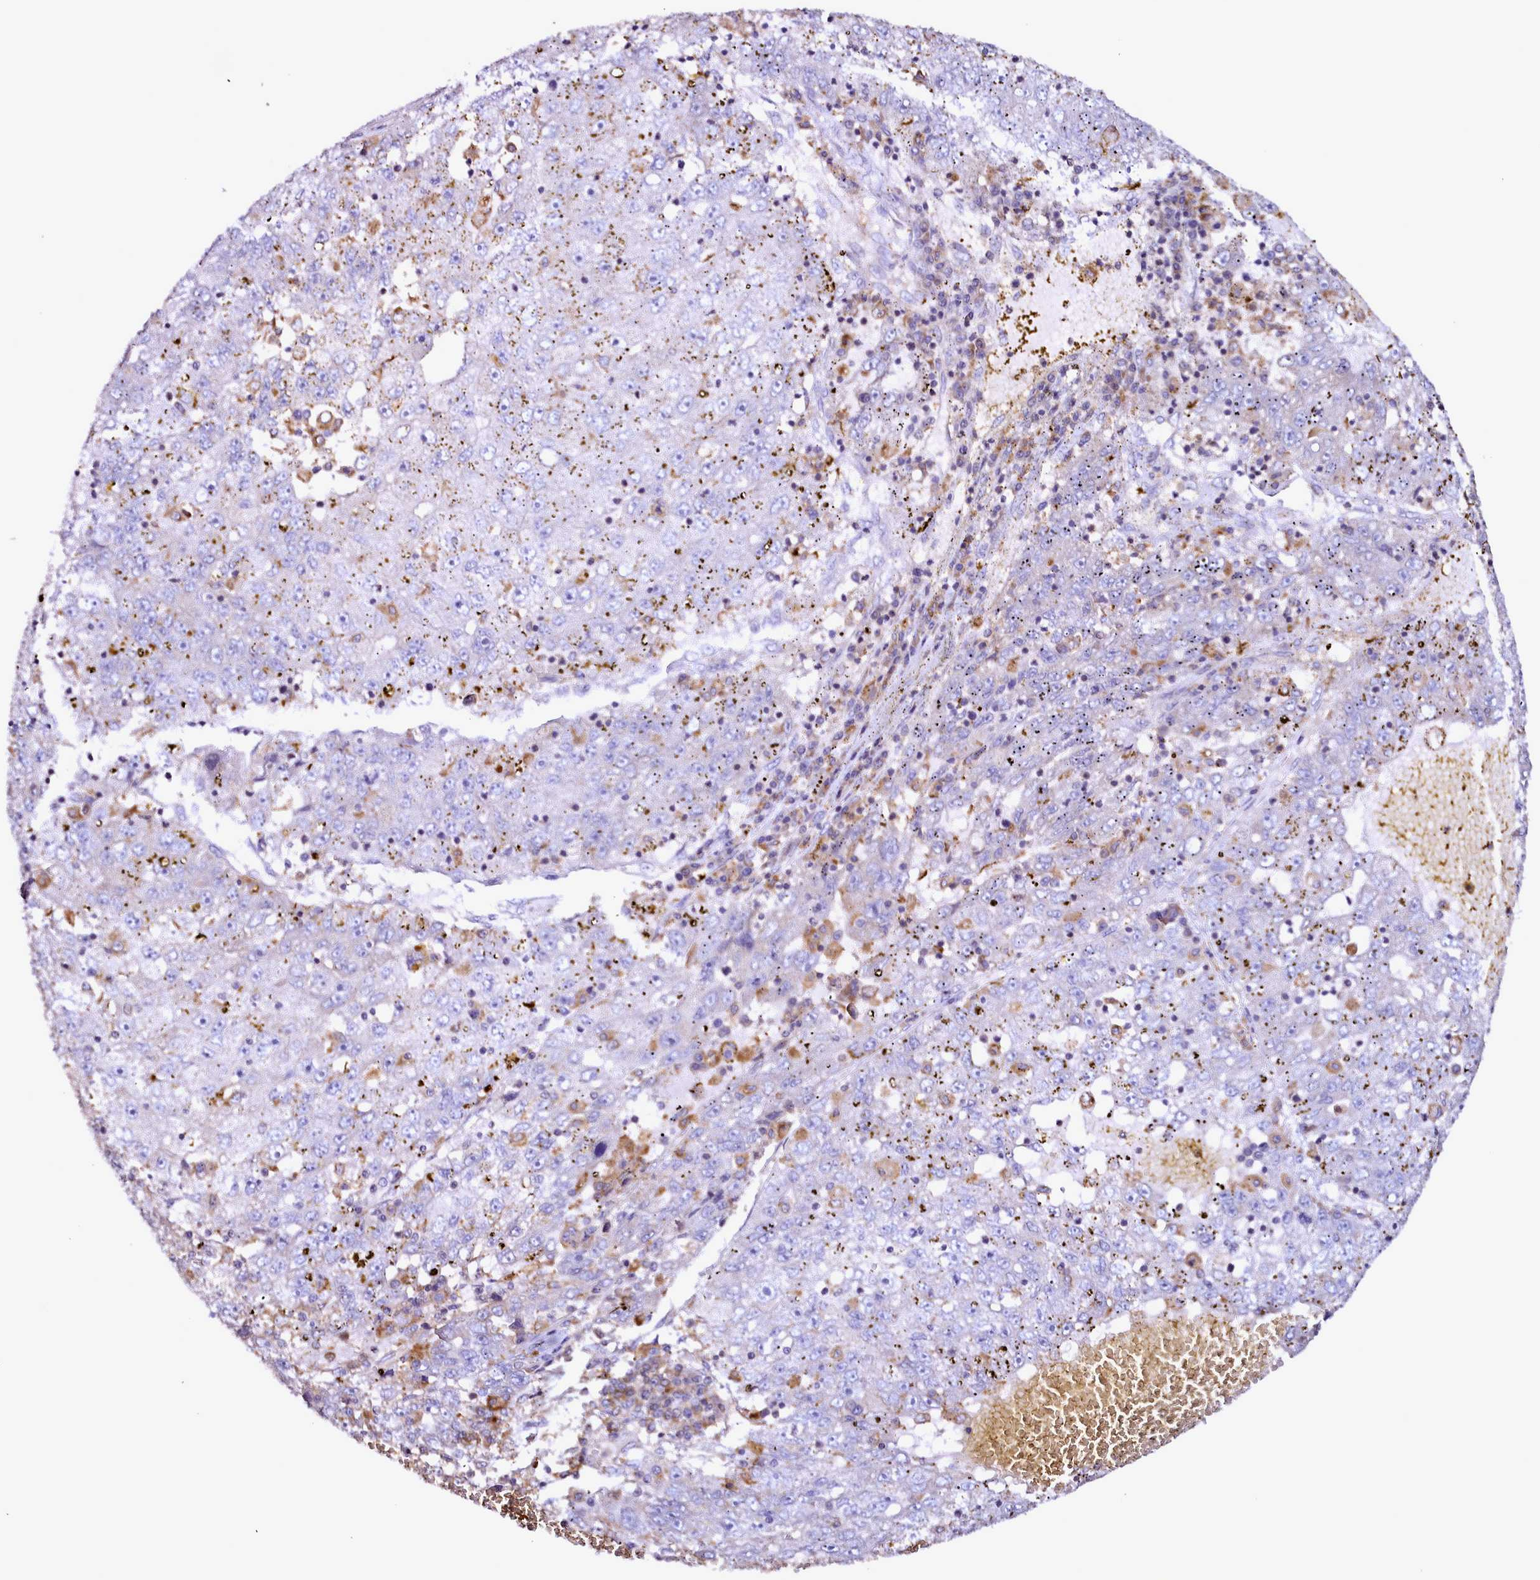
{"staining": {"intensity": "negative", "quantity": "none", "location": "none"}, "tissue": "liver cancer", "cell_type": "Tumor cells", "image_type": "cancer", "snomed": [{"axis": "morphology", "description": "Carcinoma, Hepatocellular, NOS"}, {"axis": "topography", "description": "Liver"}], "caption": "Immunohistochemistry (IHC) of human liver hepatocellular carcinoma displays no positivity in tumor cells. (DAB immunohistochemistry with hematoxylin counter stain).", "gene": "NCKAP1L", "patient": {"sex": "male", "age": 49}}